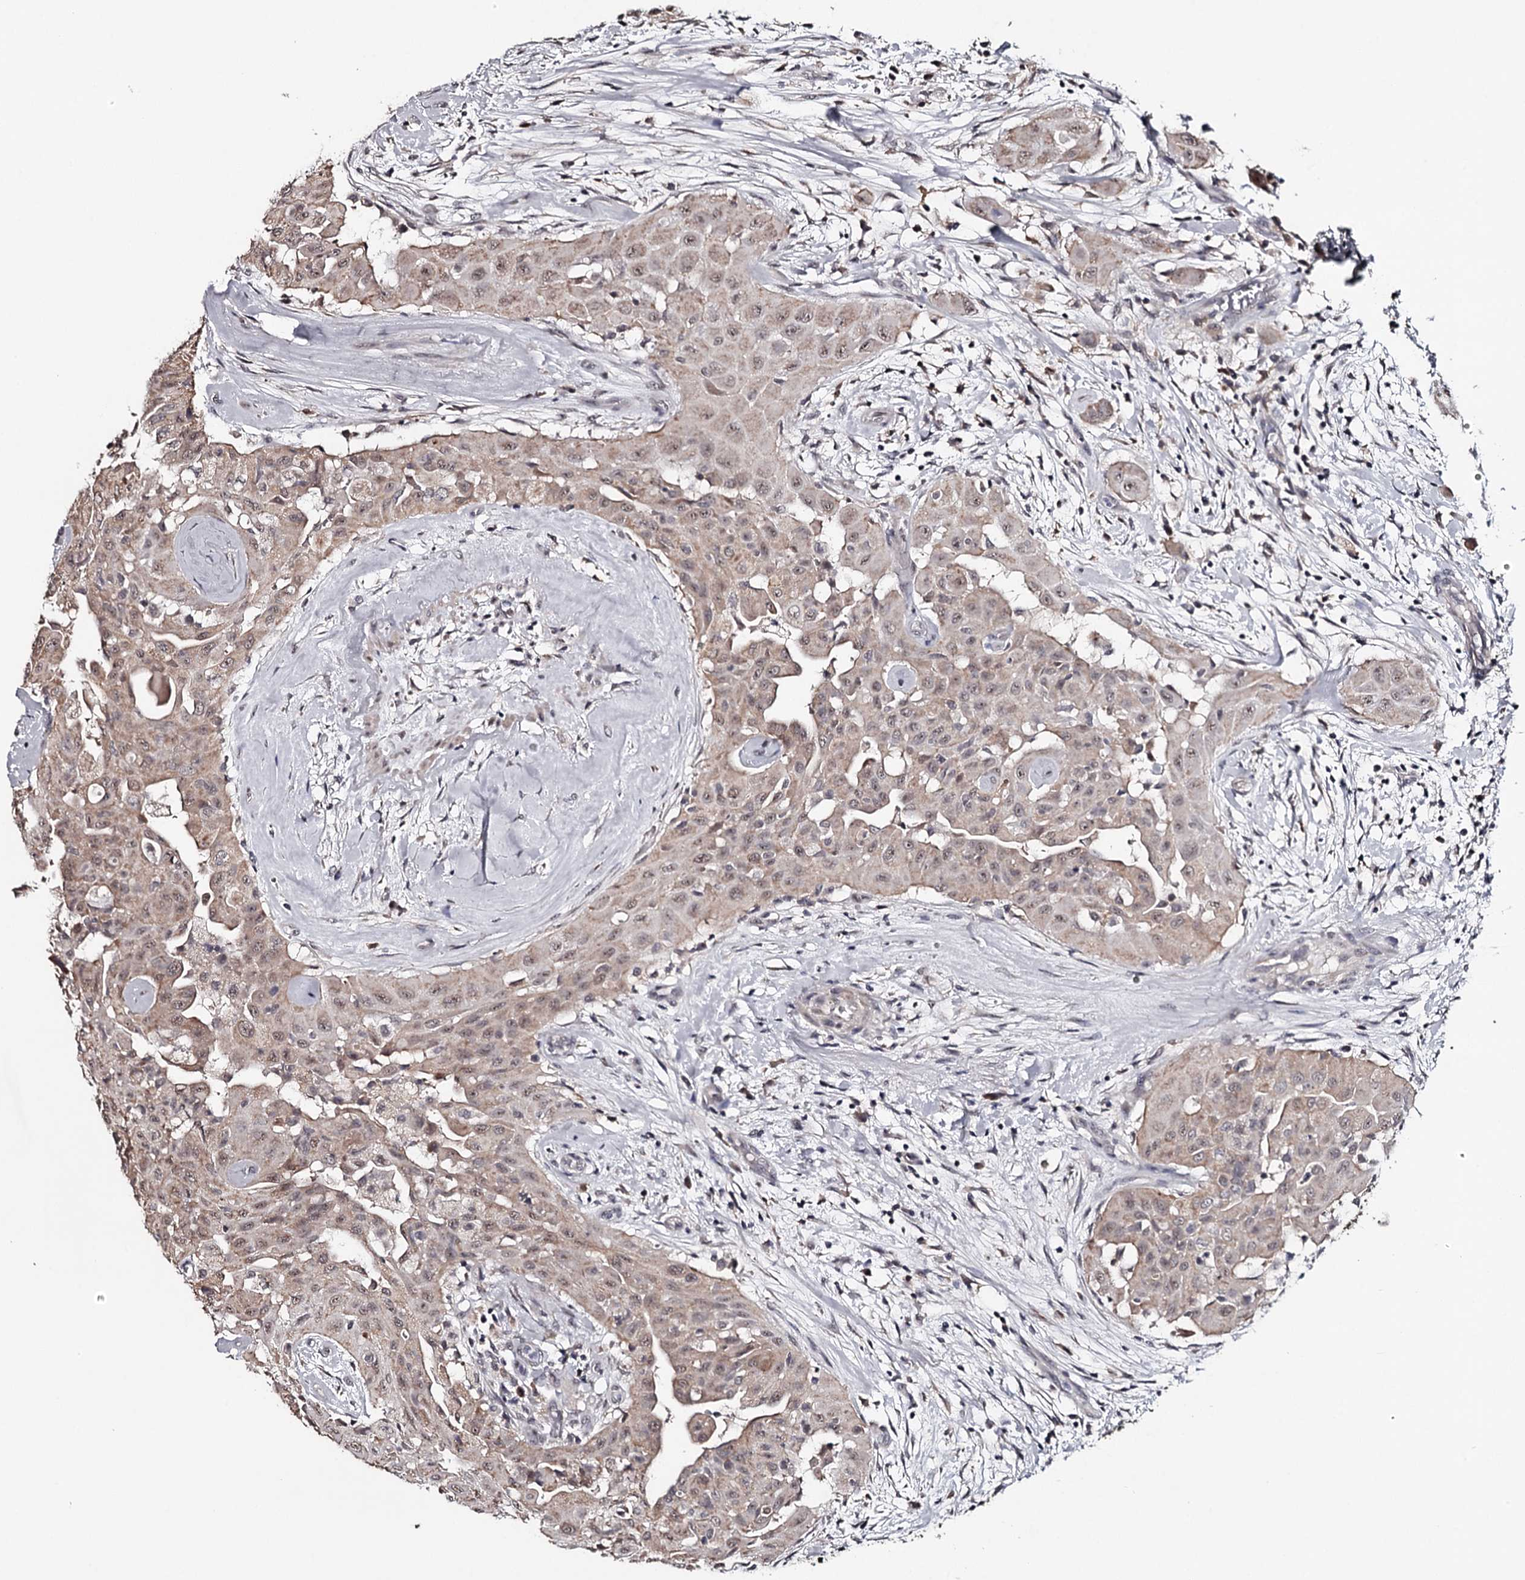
{"staining": {"intensity": "weak", "quantity": ">75%", "location": "cytoplasmic/membranous,nuclear"}, "tissue": "thyroid cancer", "cell_type": "Tumor cells", "image_type": "cancer", "snomed": [{"axis": "morphology", "description": "Papillary adenocarcinoma, NOS"}, {"axis": "topography", "description": "Thyroid gland"}], "caption": "Weak cytoplasmic/membranous and nuclear staining is appreciated in about >75% of tumor cells in thyroid cancer (papillary adenocarcinoma). The staining was performed using DAB (3,3'-diaminobenzidine), with brown indicating positive protein expression. Nuclei are stained blue with hematoxylin.", "gene": "GTSF1", "patient": {"sex": "female", "age": 59}}